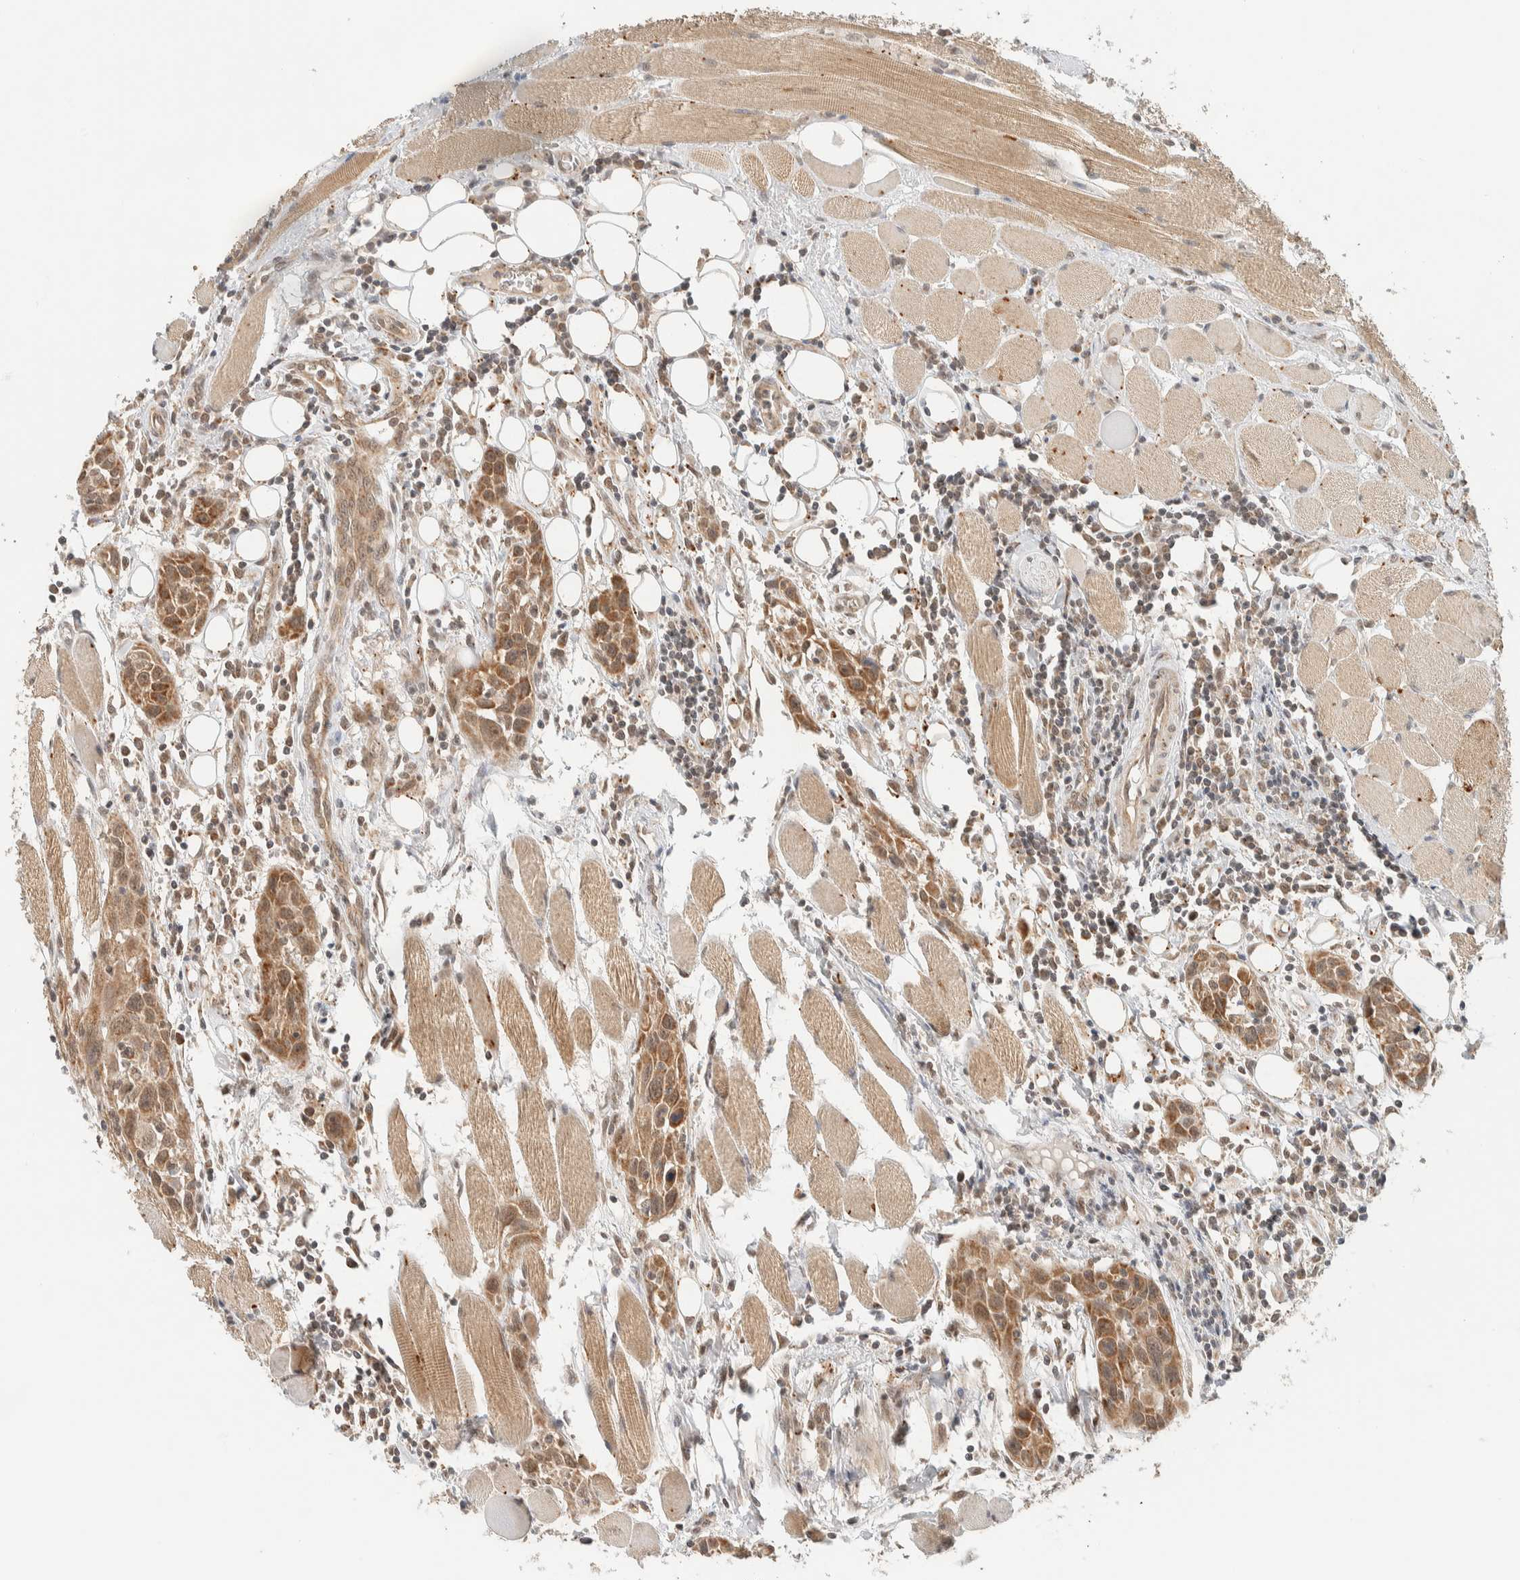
{"staining": {"intensity": "moderate", "quantity": ">75%", "location": "cytoplasmic/membranous"}, "tissue": "head and neck cancer", "cell_type": "Tumor cells", "image_type": "cancer", "snomed": [{"axis": "morphology", "description": "Squamous cell carcinoma, NOS"}, {"axis": "topography", "description": "Oral tissue"}, {"axis": "topography", "description": "Head-Neck"}], "caption": "The photomicrograph displays immunohistochemical staining of head and neck squamous cell carcinoma. There is moderate cytoplasmic/membranous staining is identified in about >75% of tumor cells. The staining is performed using DAB brown chromogen to label protein expression. The nuclei are counter-stained blue using hematoxylin.", "gene": "MRPL41", "patient": {"sex": "female", "age": 50}}